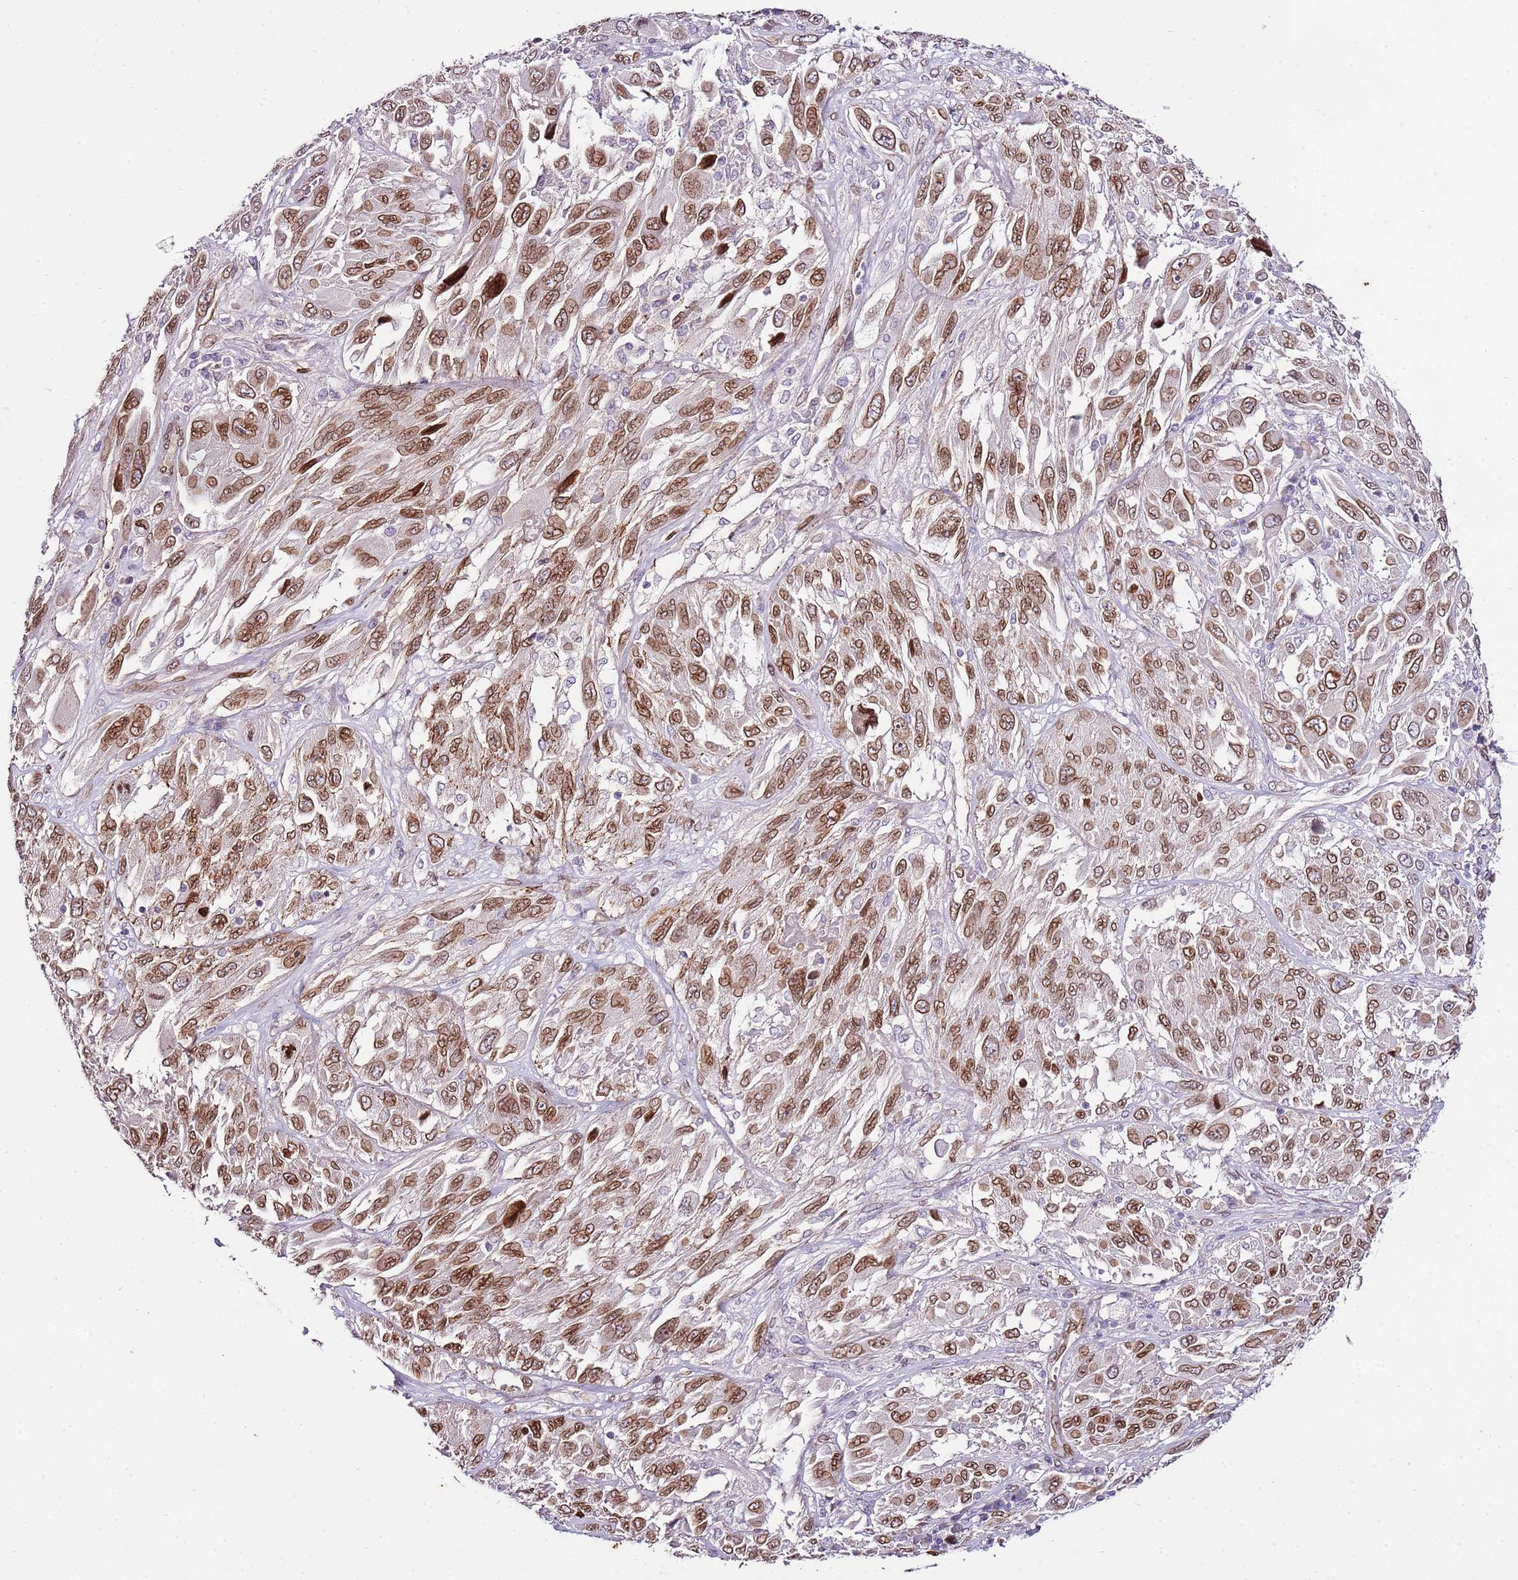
{"staining": {"intensity": "moderate", "quantity": ">75%", "location": "cytoplasmic/membranous,nuclear"}, "tissue": "melanoma", "cell_type": "Tumor cells", "image_type": "cancer", "snomed": [{"axis": "morphology", "description": "Malignant melanoma, NOS"}, {"axis": "topography", "description": "Skin"}], "caption": "Immunohistochemistry (IHC) (DAB (3,3'-diaminobenzidine)) staining of human malignant melanoma exhibits moderate cytoplasmic/membranous and nuclear protein staining in about >75% of tumor cells.", "gene": "TMEM47", "patient": {"sex": "female", "age": 91}}